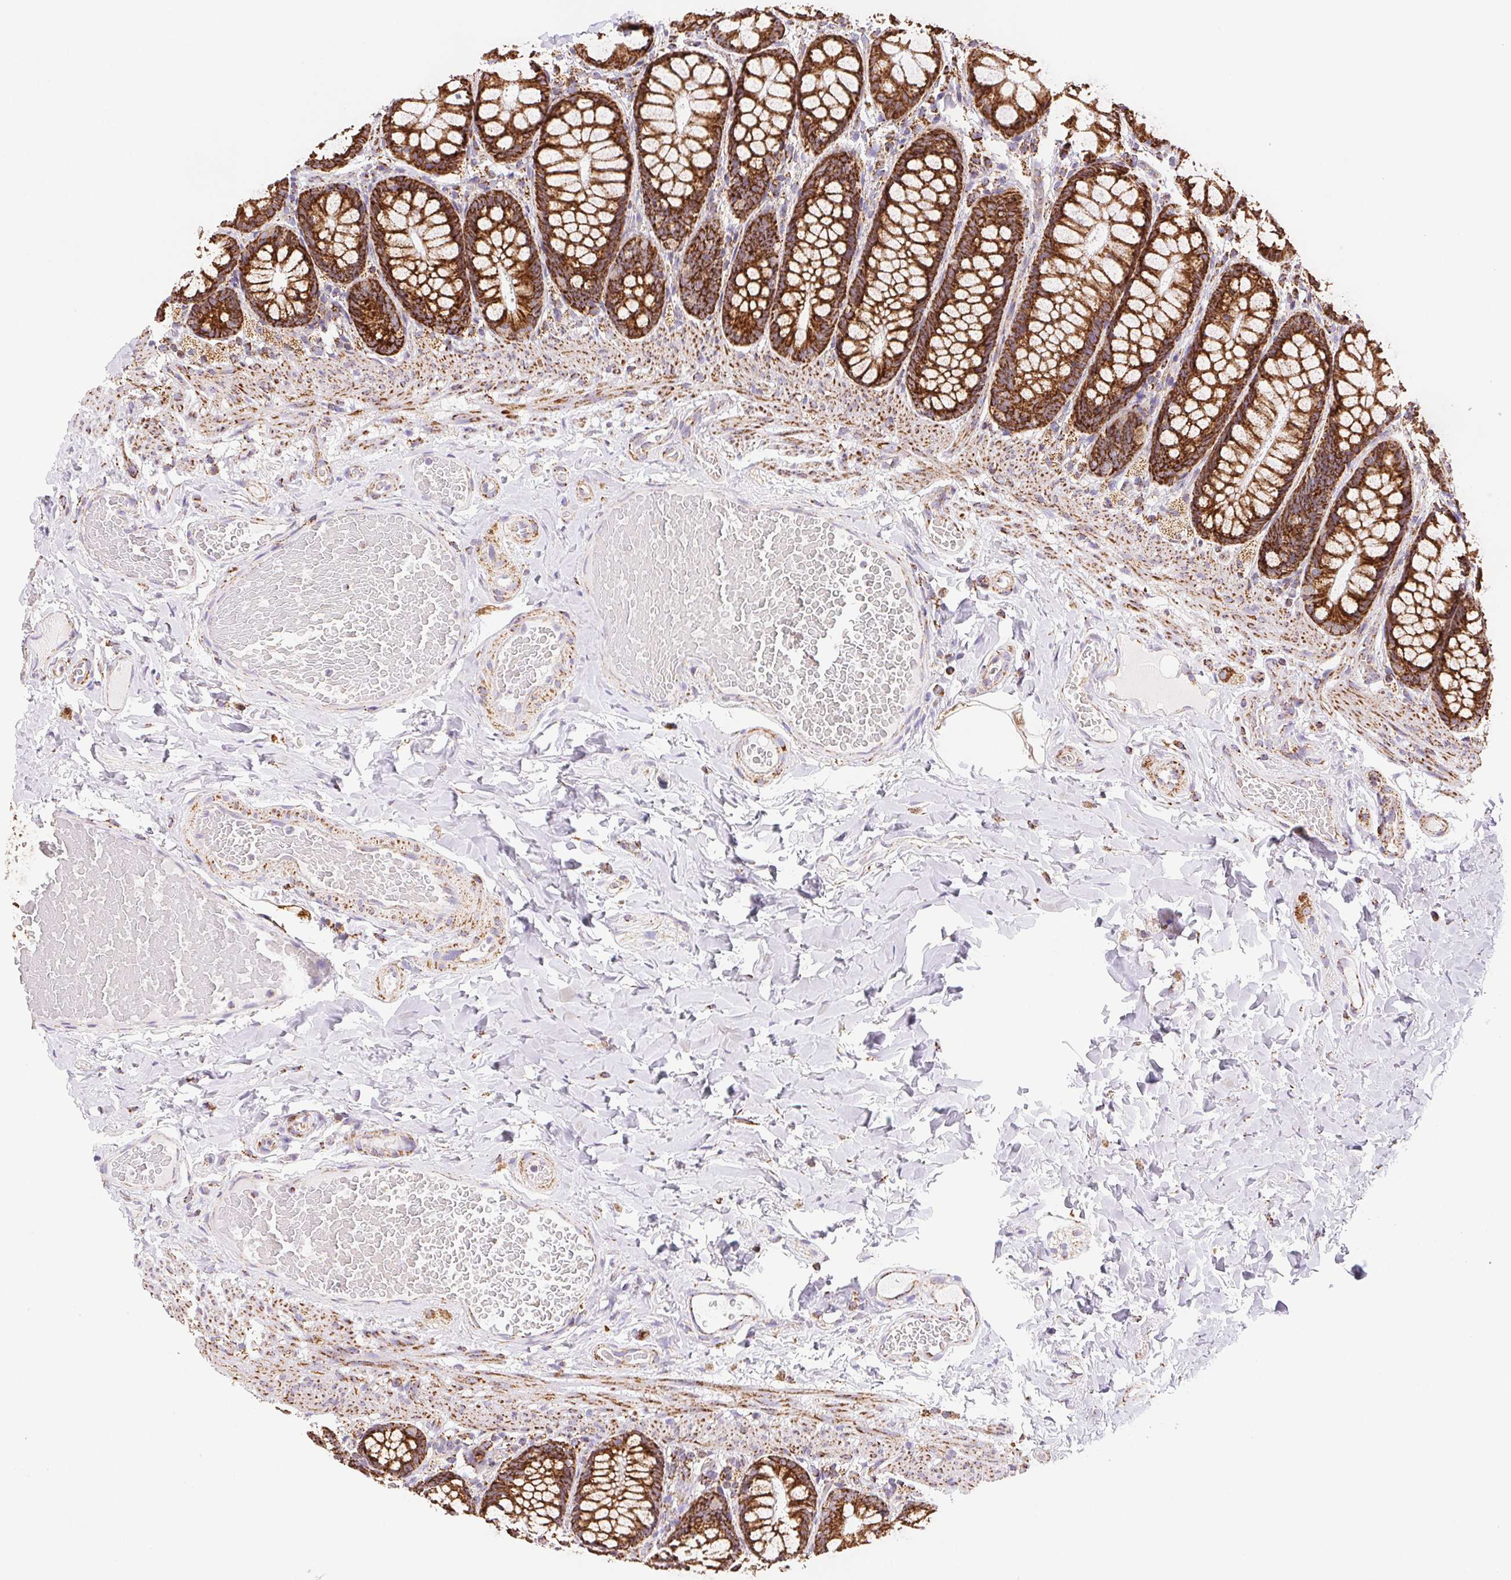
{"staining": {"intensity": "moderate", "quantity": ">75%", "location": "cytoplasmic/membranous"}, "tissue": "colon", "cell_type": "Endothelial cells", "image_type": "normal", "snomed": [{"axis": "morphology", "description": "Normal tissue, NOS"}, {"axis": "topography", "description": "Colon"}], "caption": "The immunohistochemical stain labels moderate cytoplasmic/membranous staining in endothelial cells of benign colon.", "gene": "NIPSNAP2", "patient": {"sex": "male", "age": 47}}